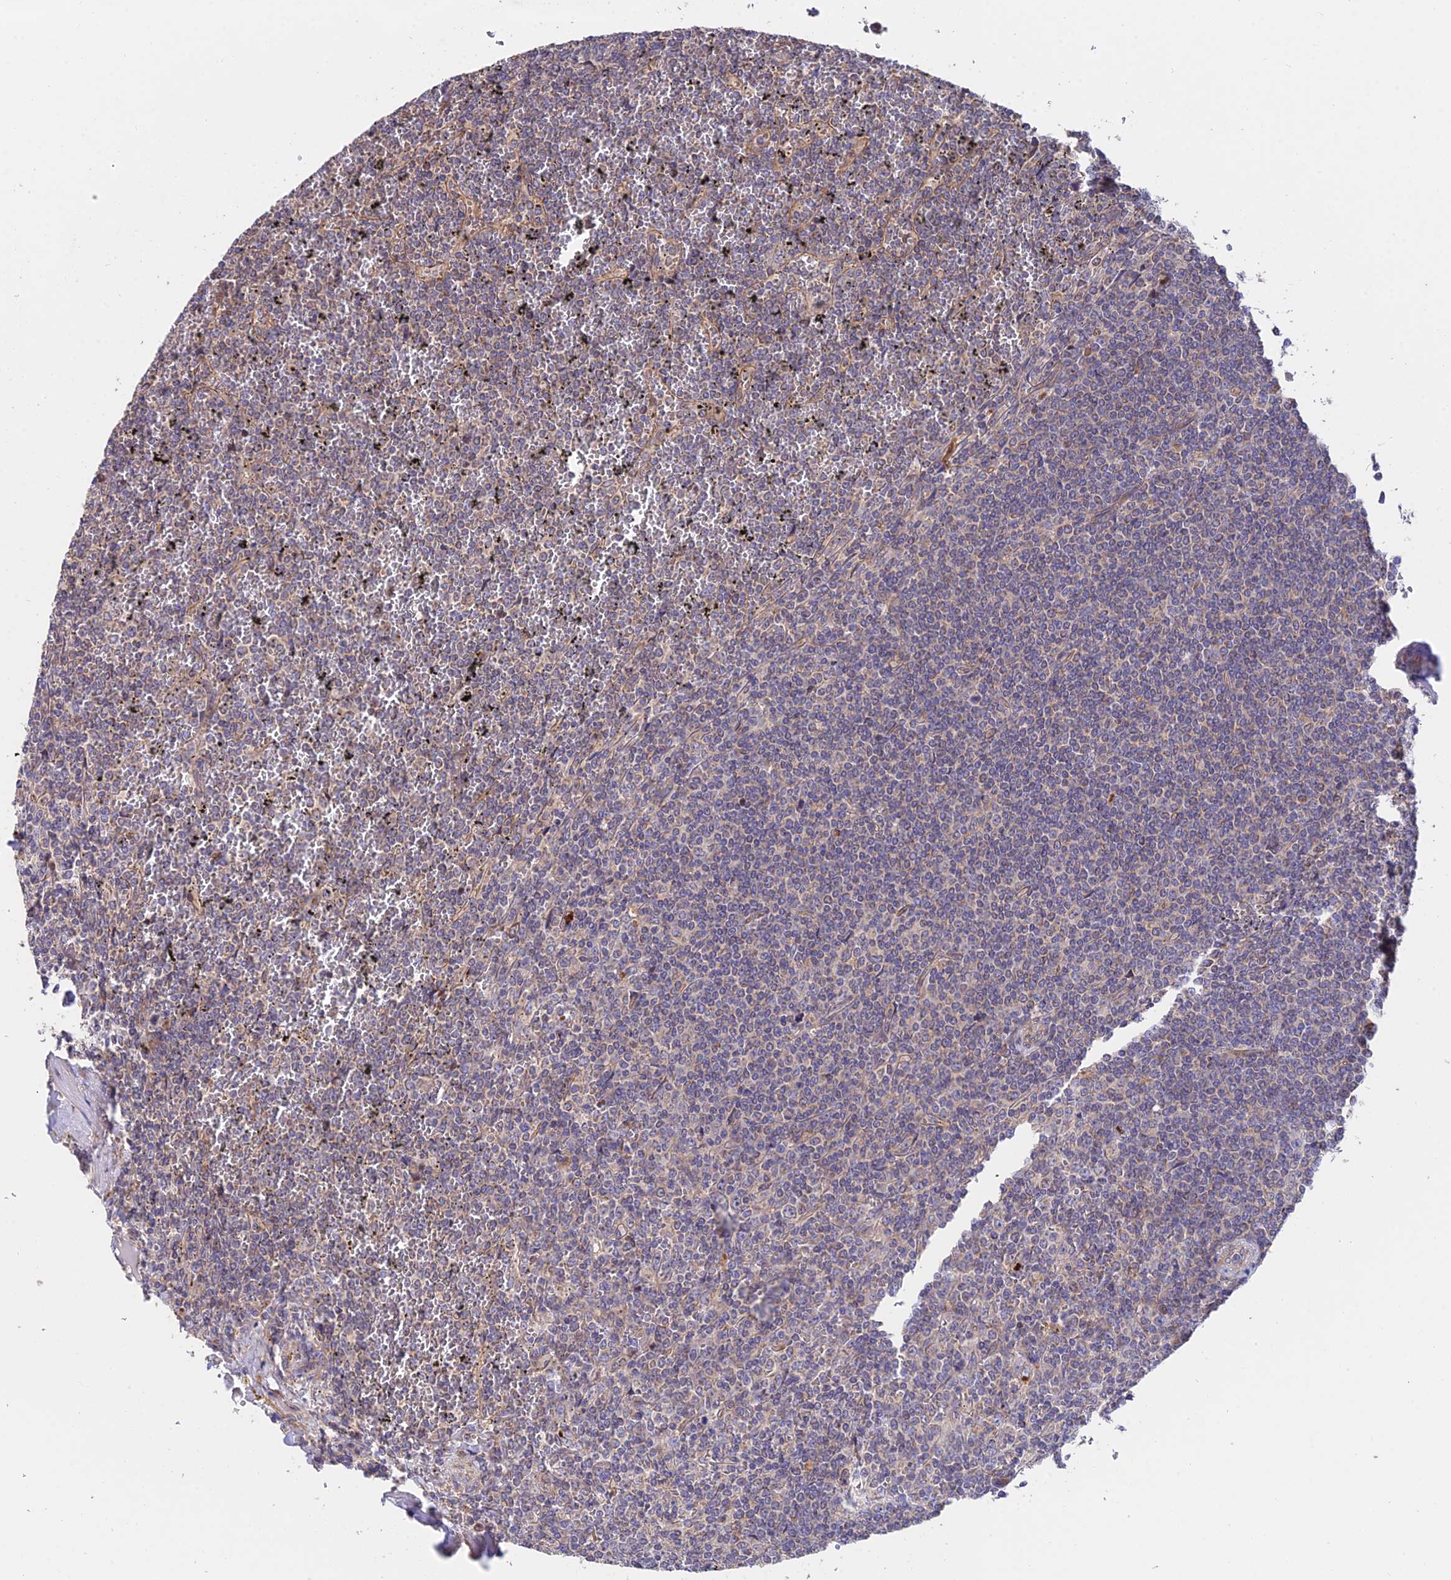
{"staining": {"intensity": "negative", "quantity": "none", "location": "none"}, "tissue": "lymphoma", "cell_type": "Tumor cells", "image_type": "cancer", "snomed": [{"axis": "morphology", "description": "Malignant lymphoma, non-Hodgkin's type, Low grade"}, {"axis": "topography", "description": "Spleen"}], "caption": "This is an IHC micrograph of human low-grade malignant lymphoma, non-Hodgkin's type. There is no positivity in tumor cells.", "gene": "CDC37L1", "patient": {"sex": "female", "age": 19}}